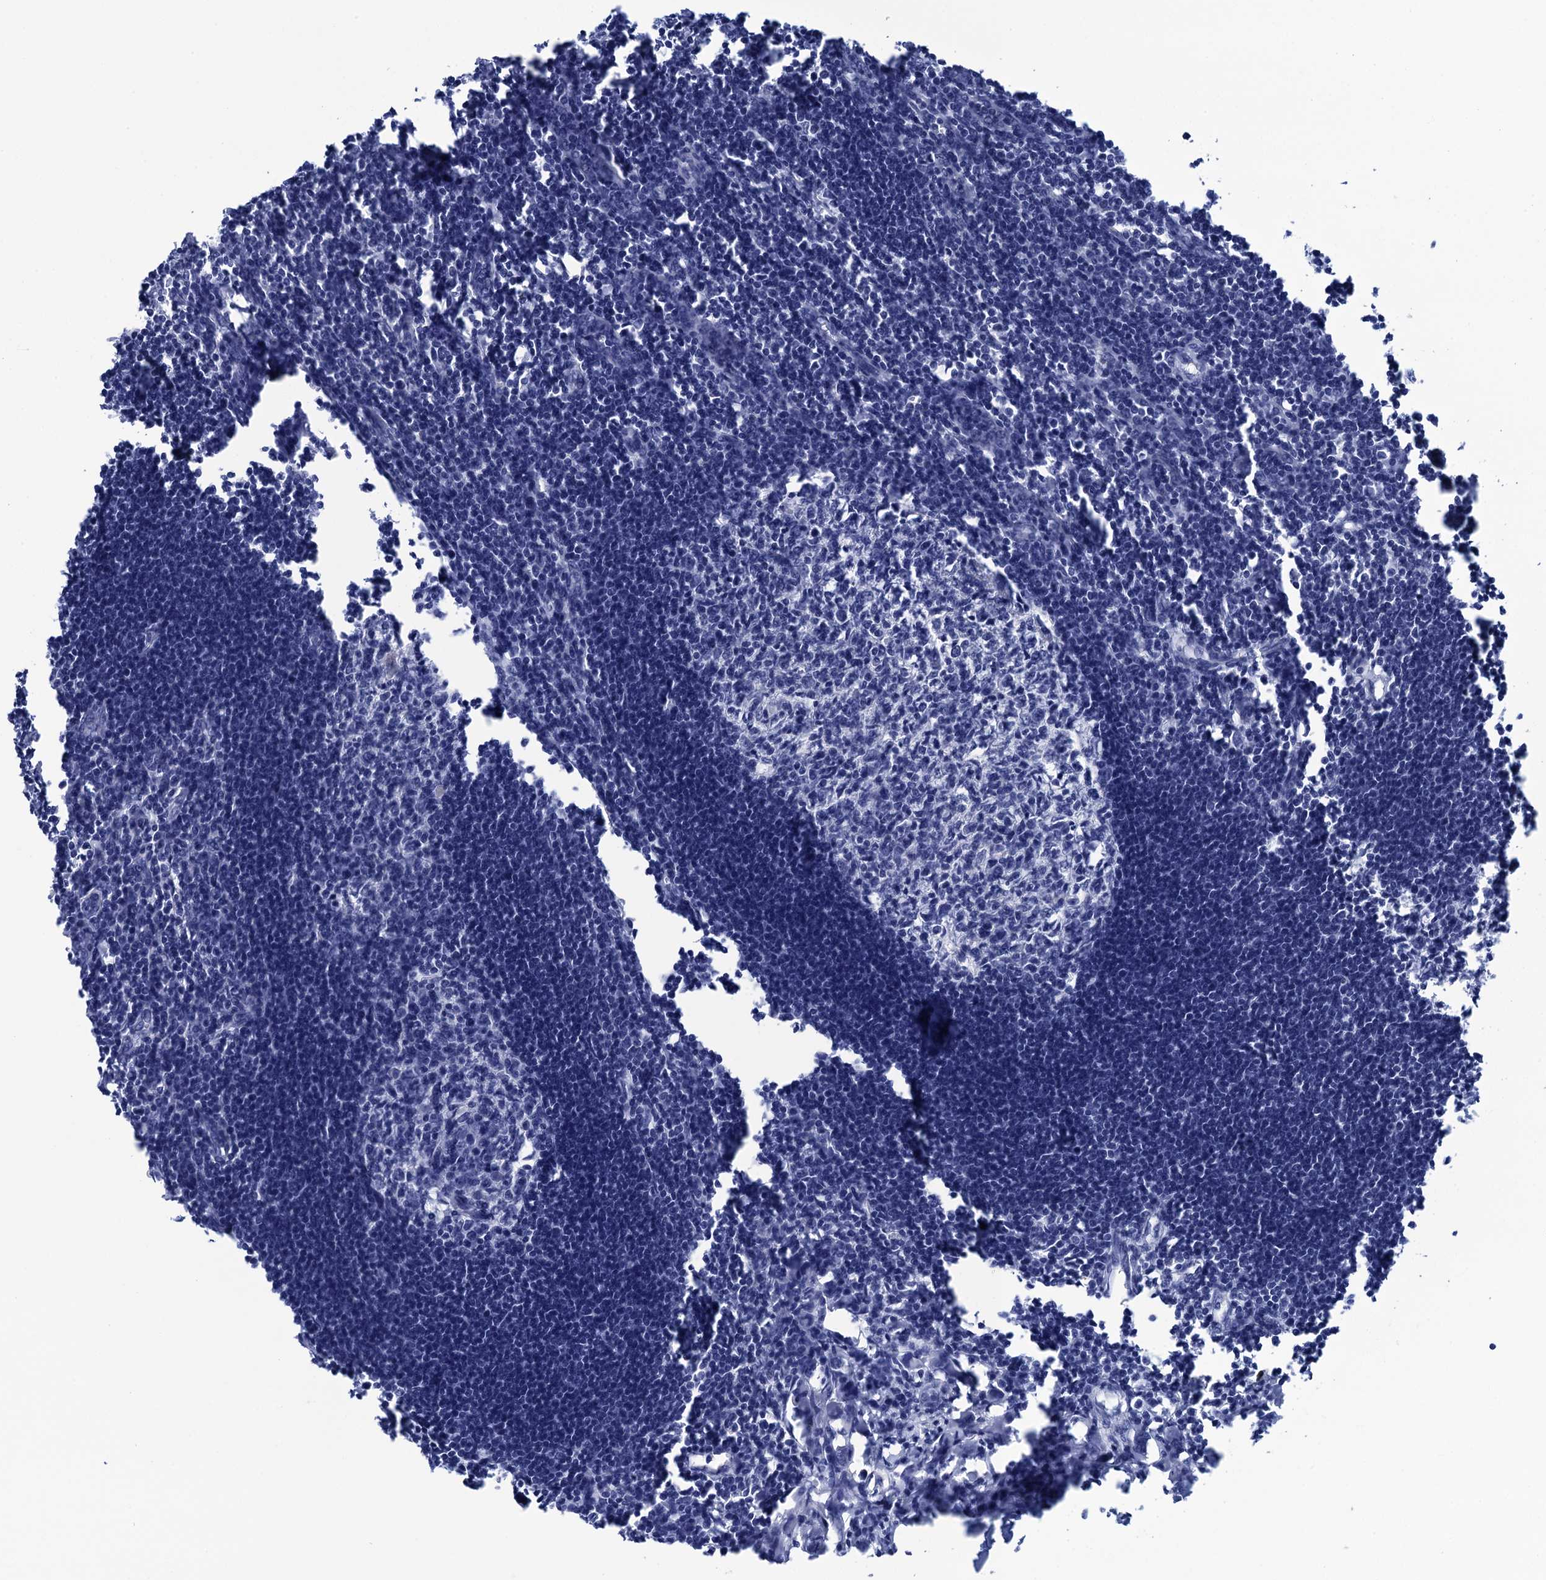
{"staining": {"intensity": "negative", "quantity": "none", "location": "none"}, "tissue": "lymph node", "cell_type": "Germinal center cells", "image_type": "normal", "snomed": [{"axis": "morphology", "description": "Normal tissue, NOS"}, {"axis": "morphology", "description": "Malignant melanoma, Metastatic site"}, {"axis": "topography", "description": "Lymph node"}], "caption": "DAB (3,3'-diaminobenzidine) immunohistochemical staining of normal human lymph node demonstrates no significant positivity in germinal center cells.", "gene": "METTL25", "patient": {"sex": "male", "age": 41}}